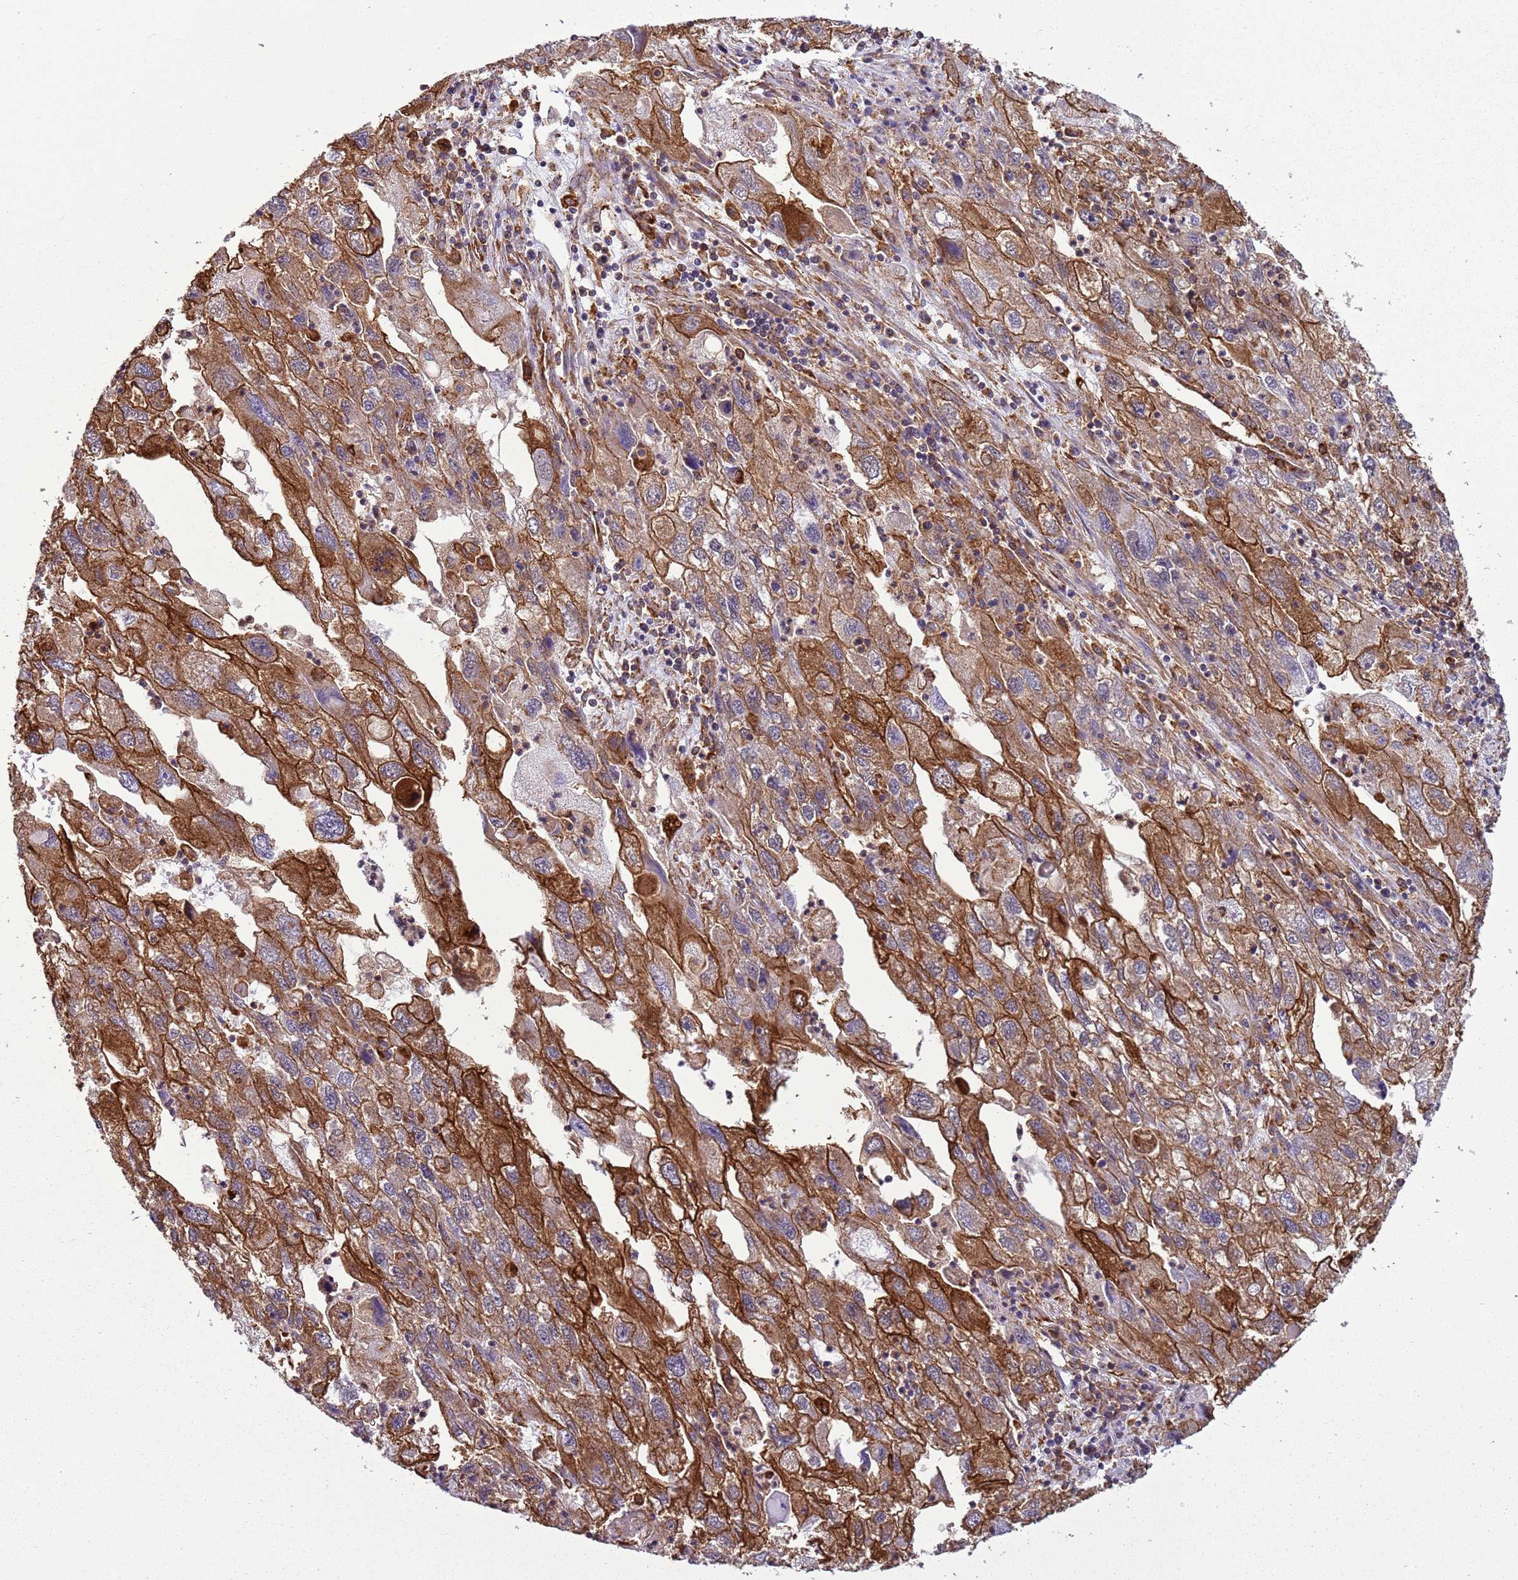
{"staining": {"intensity": "strong", "quantity": ">75%", "location": "cytoplasmic/membranous"}, "tissue": "endometrial cancer", "cell_type": "Tumor cells", "image_type": "cancer", "snomed": [{"axis": "morphology", "description": "Adenocarcinoma, NOS"}, {"axis": "topography", "description": "Endometrium"}], "caption": "DAB immunohistochemical staining of human endometrial cancer (adenocarcinoma) exhibits strong cytoplasmic/membranous protein staining in approximately >75% of tumor cells.", "gene": "GABRE", "patient": {"sex": "female", "age": 49}}